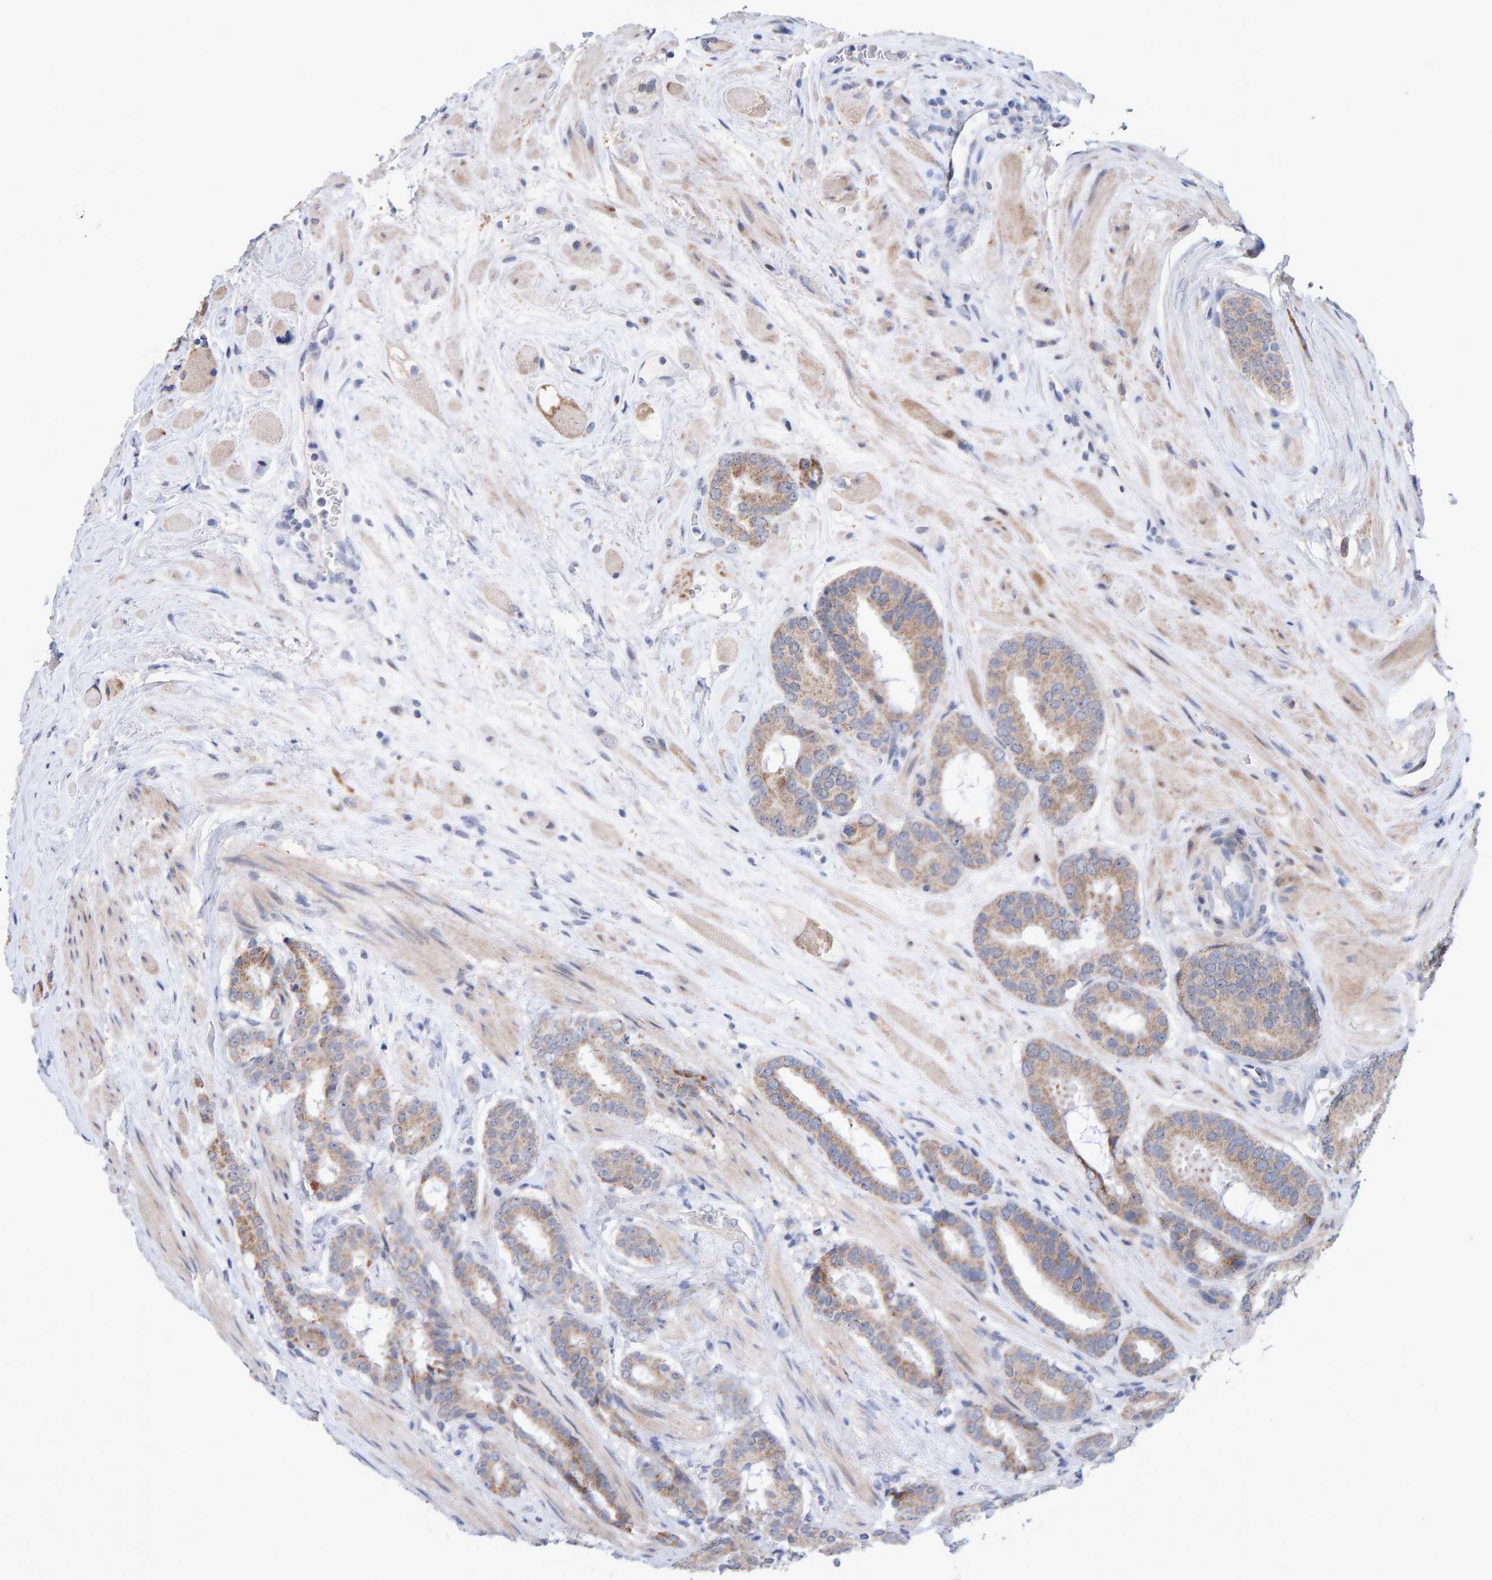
{"staining": {"intensity": "weak", "quantity": ">75%", "location": "cytoplasmic/membranous"}, "tissue": "prostate cancer", "cell_type": "Tumor cells", "image_type": "cancer", "snomed": [{"axis": "morphology", "description": "Adenocarcinoma, Low grade"}, {"axis": "topography", "description": "Prostate"}], "caption": "Brown immunohistochemical staining in prostate low-grade adenocarcinoma shows weak cytoplasmic/membranous expression in about >75% of tumor cells.", "gene": "USP43", "patient": {"sex": "male", "age": 69}}